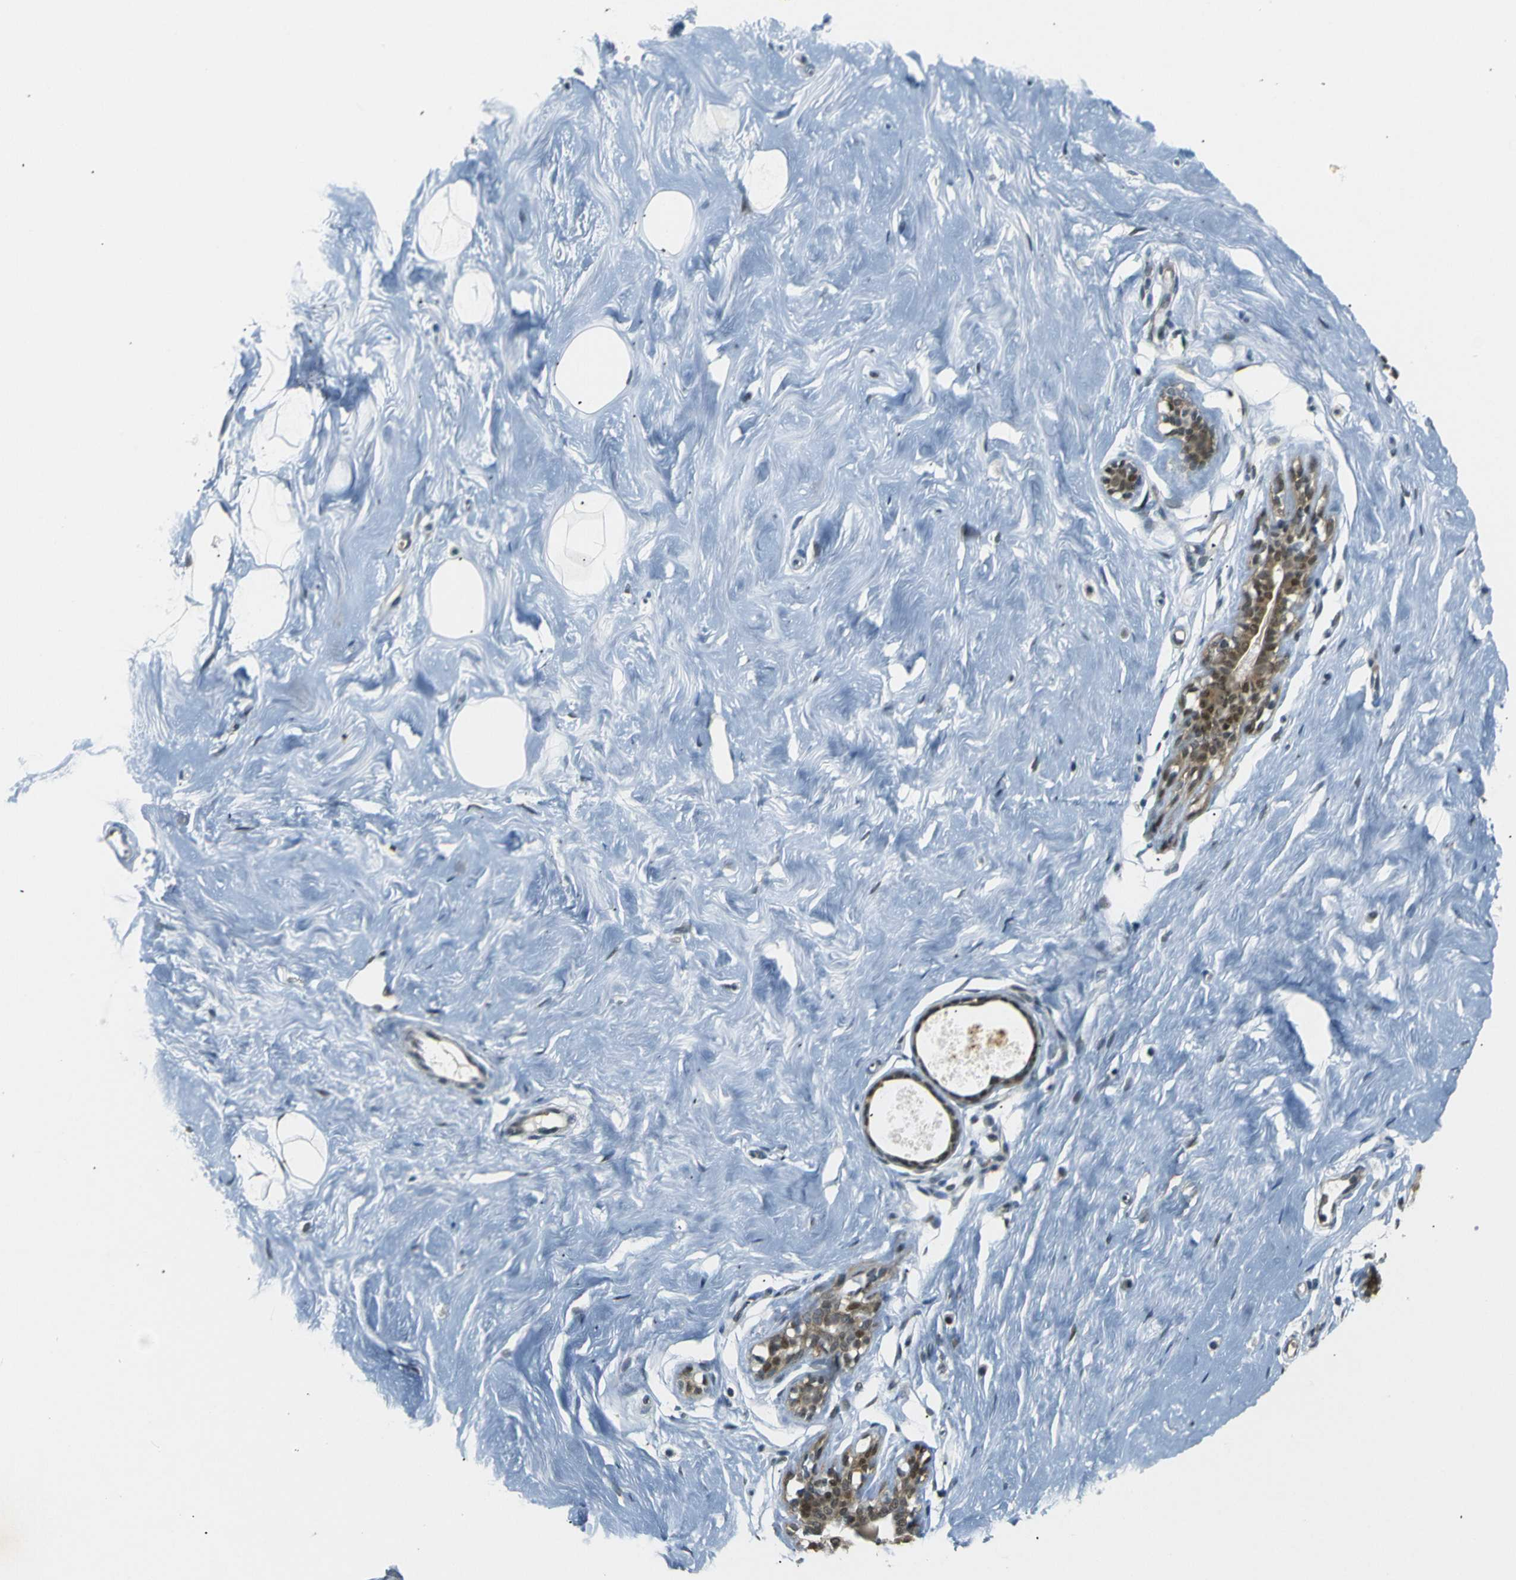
{"staining": {"intensity": "weak", "quantity": "25%-75%", "location": "nuclear"}, "tissue": "breast", "cell_type": "Adipocytes", "image_type": "normal", "snomed": [{"axis": "morphology", "description": "Normal tissue, NOS"}, {"axis": "topography", "description": "Breast"}], "caption": "IHC of normal breast demonstrates low levels of weak nuclear positivity in approximately 25%-75% of adipocytes.", "gene": "SKP1", "patient": {"sex": "female", "age": 23}}